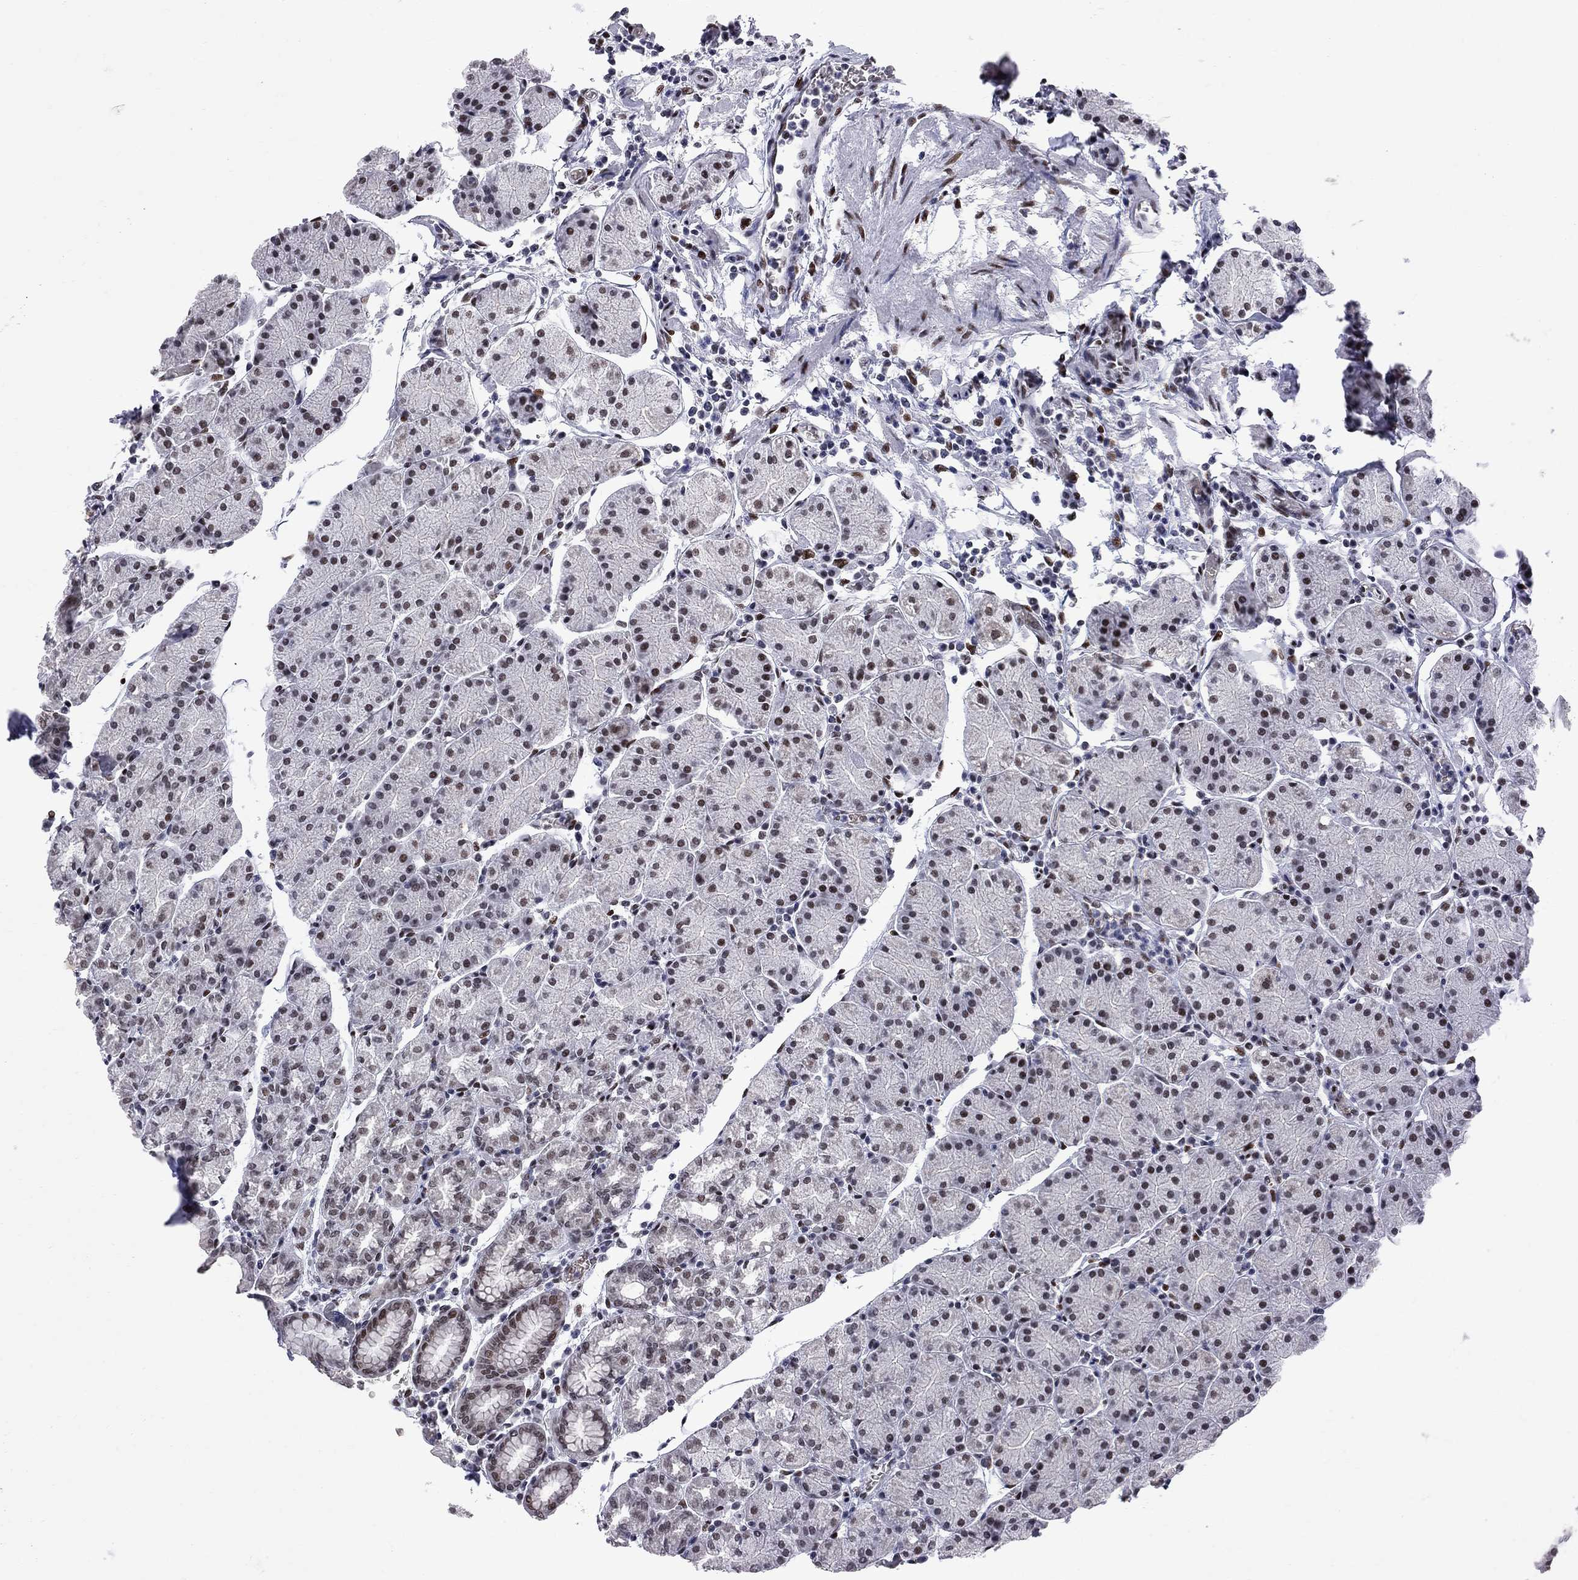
{"staining": {"intensity": "moderate", "quantity": "<25%", "location": "nuclear"}, "tissue": "stomach", "cell_type": "Glandular cells", "image_type": "normal", "snomed": [{"axis": "morphology", "description": "Normal tissue, NOS"}, {"axis": "topography", "description": "Stomach"}], "caption": "High-magnification brightfield microscopy of unremarkable stomach stained with DAB (brown) and counterstained with hematoxylin (blue). glandular cells exhibit moderate nuclear positivity is present in approximately<25% of cells. (DAB (3,3'-diaminobenzidine) IHC, brown staining for protein, blue staining for nuclei).", "gene": "ZBTB47", "patient": {"sex": "male", "age": 54}}